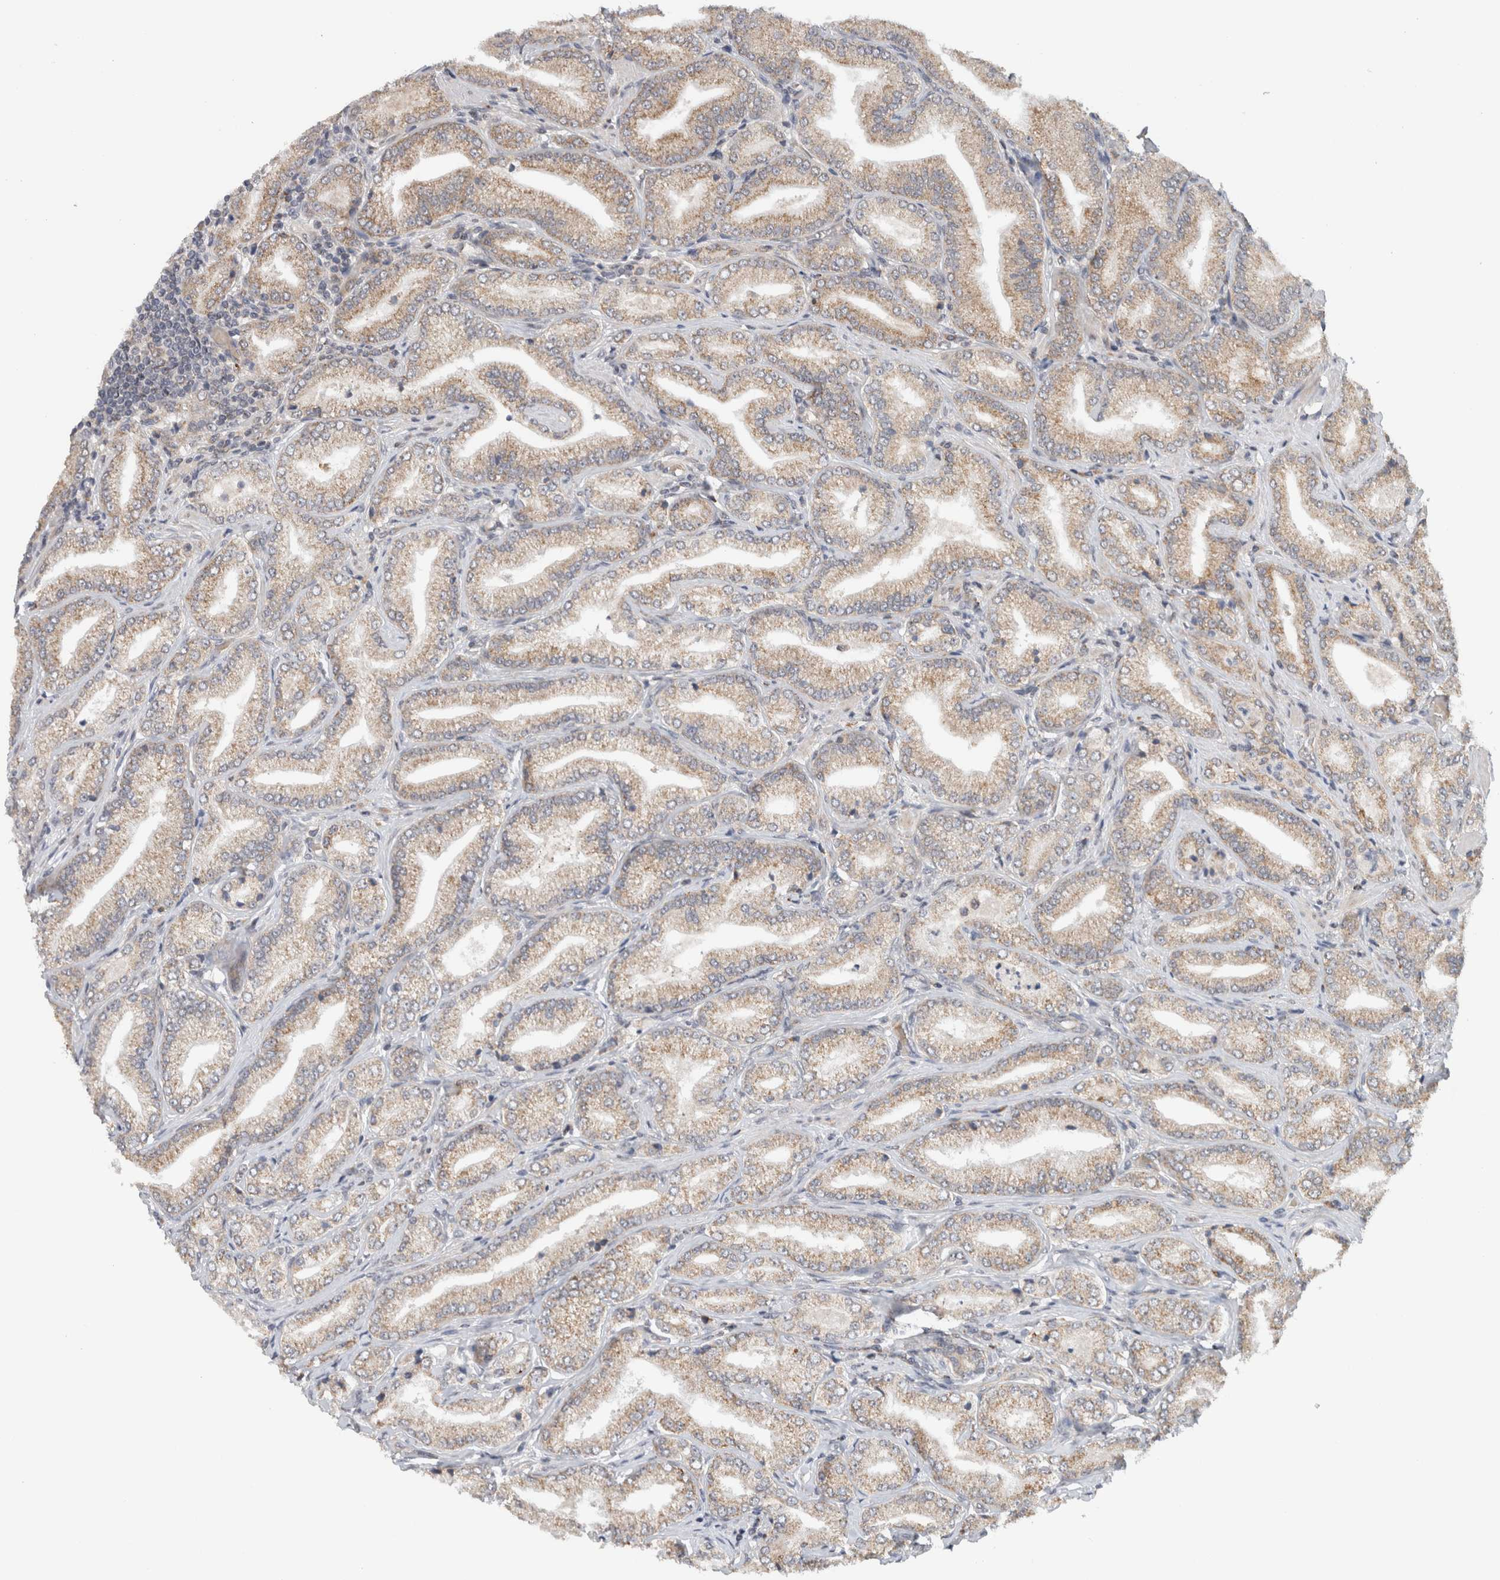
{"staining": {"intensity": "moderate", "quantity": ">75%", "location": "cytoplasmic/membranous"}, "tissue": "prostate cancer", "cell_type": "Tumor cells", "image_type": "cancer", "snomed": [{"axis": "morphology", "description": "Adenocarcinoma, Low grade"}, {"axis": "topography", "description": "Prostate"}], "caption": "Protein staining shows moderate cytoplasmic/membranous staining in approximately >75% of tumor cells in prostate cancer.", "gene": "CMC2", "patient": {"sex": "male", "age": 62}}